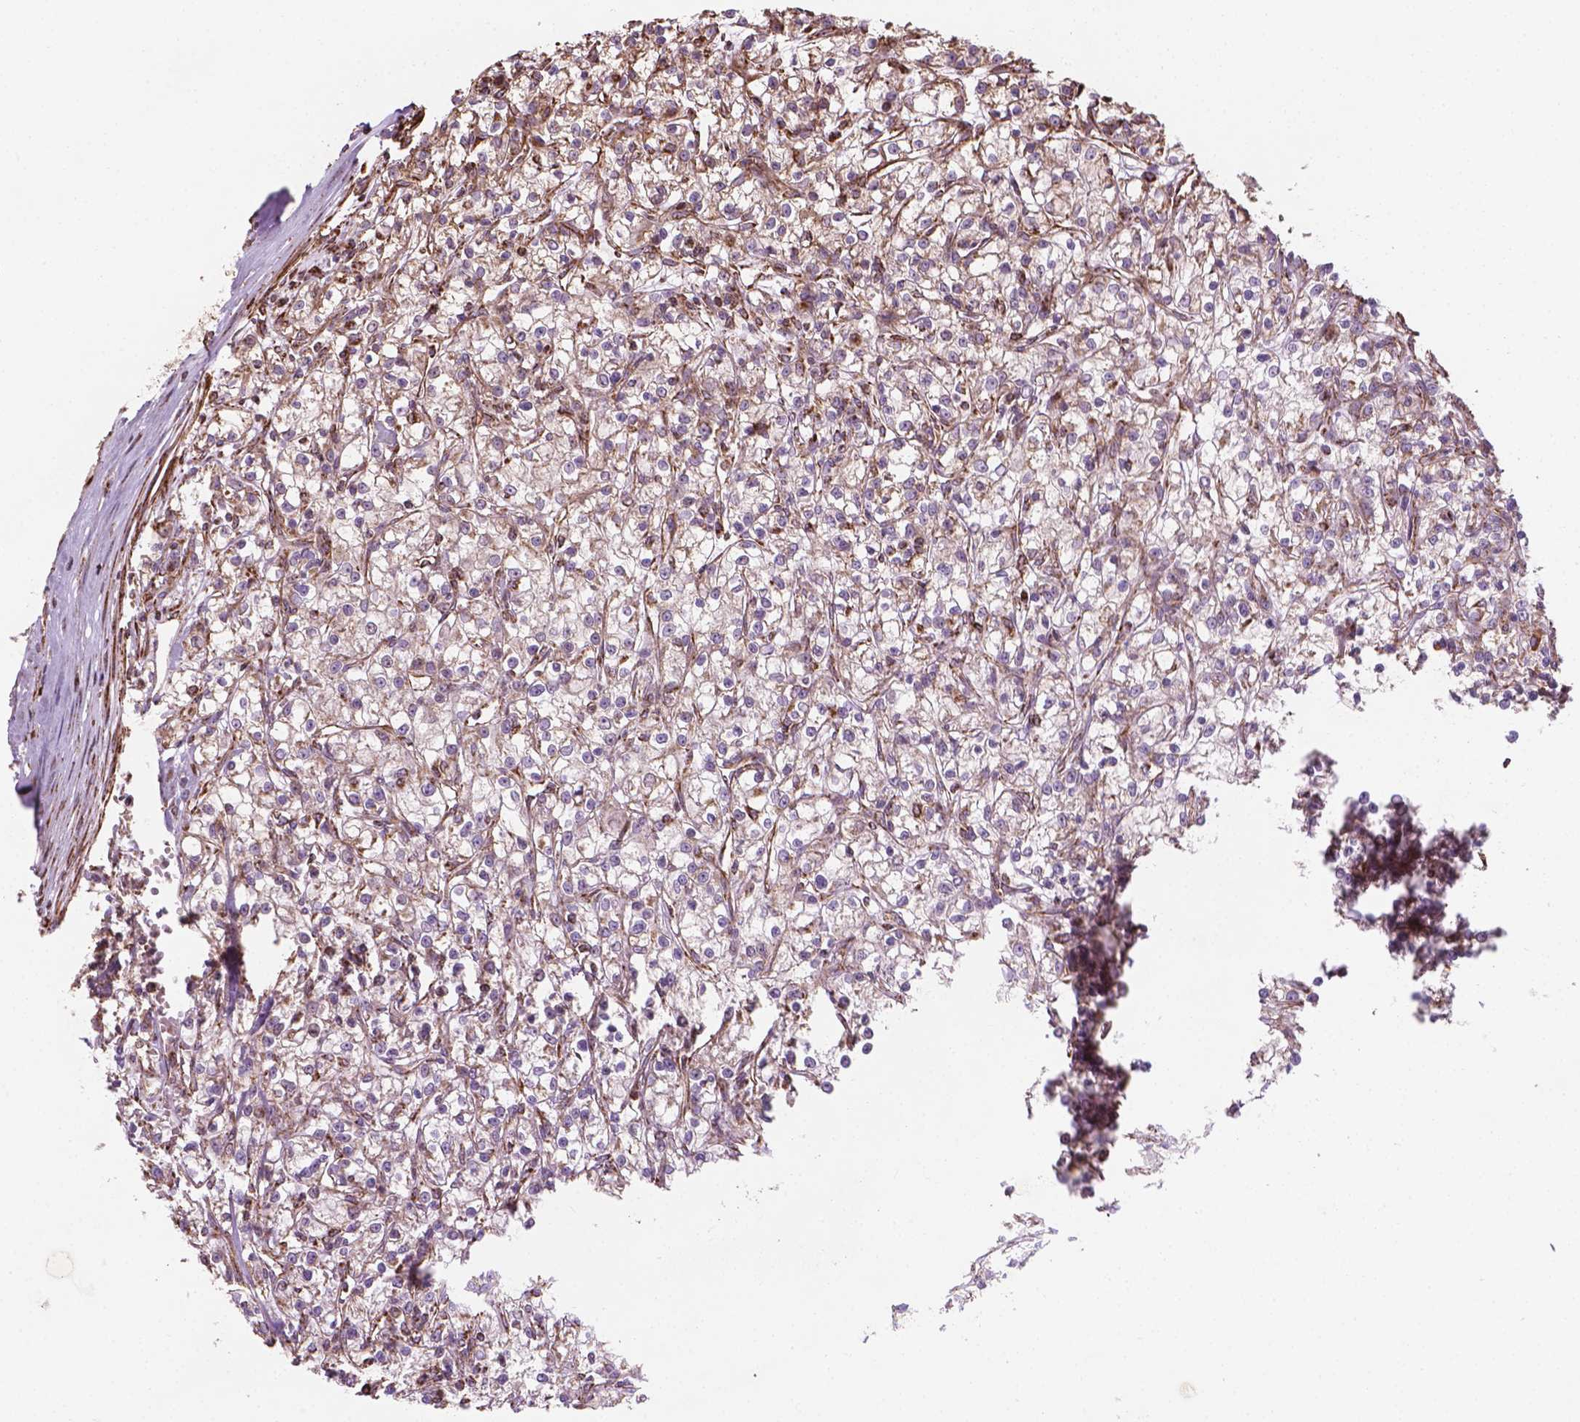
{"staining": {"intensity": "negative", "quantity": "none", "location": "none"}, "tissue": "renal cancer", "cell_type": "Tumor cells", "image_type": "cancer", "snomed": [{"axis": "morphology", "description": "Adenocarcinoma, NOS"}, {"axis": "topography", "description": "Kidney"}], "caption": "Immunohistochemistry (IHC) of human adenocarcinoma (renal) exhibits no positivity in tumor cells.", "gene": "HS3ST3A1", "patient": {"sex": "female", "age": 59}}